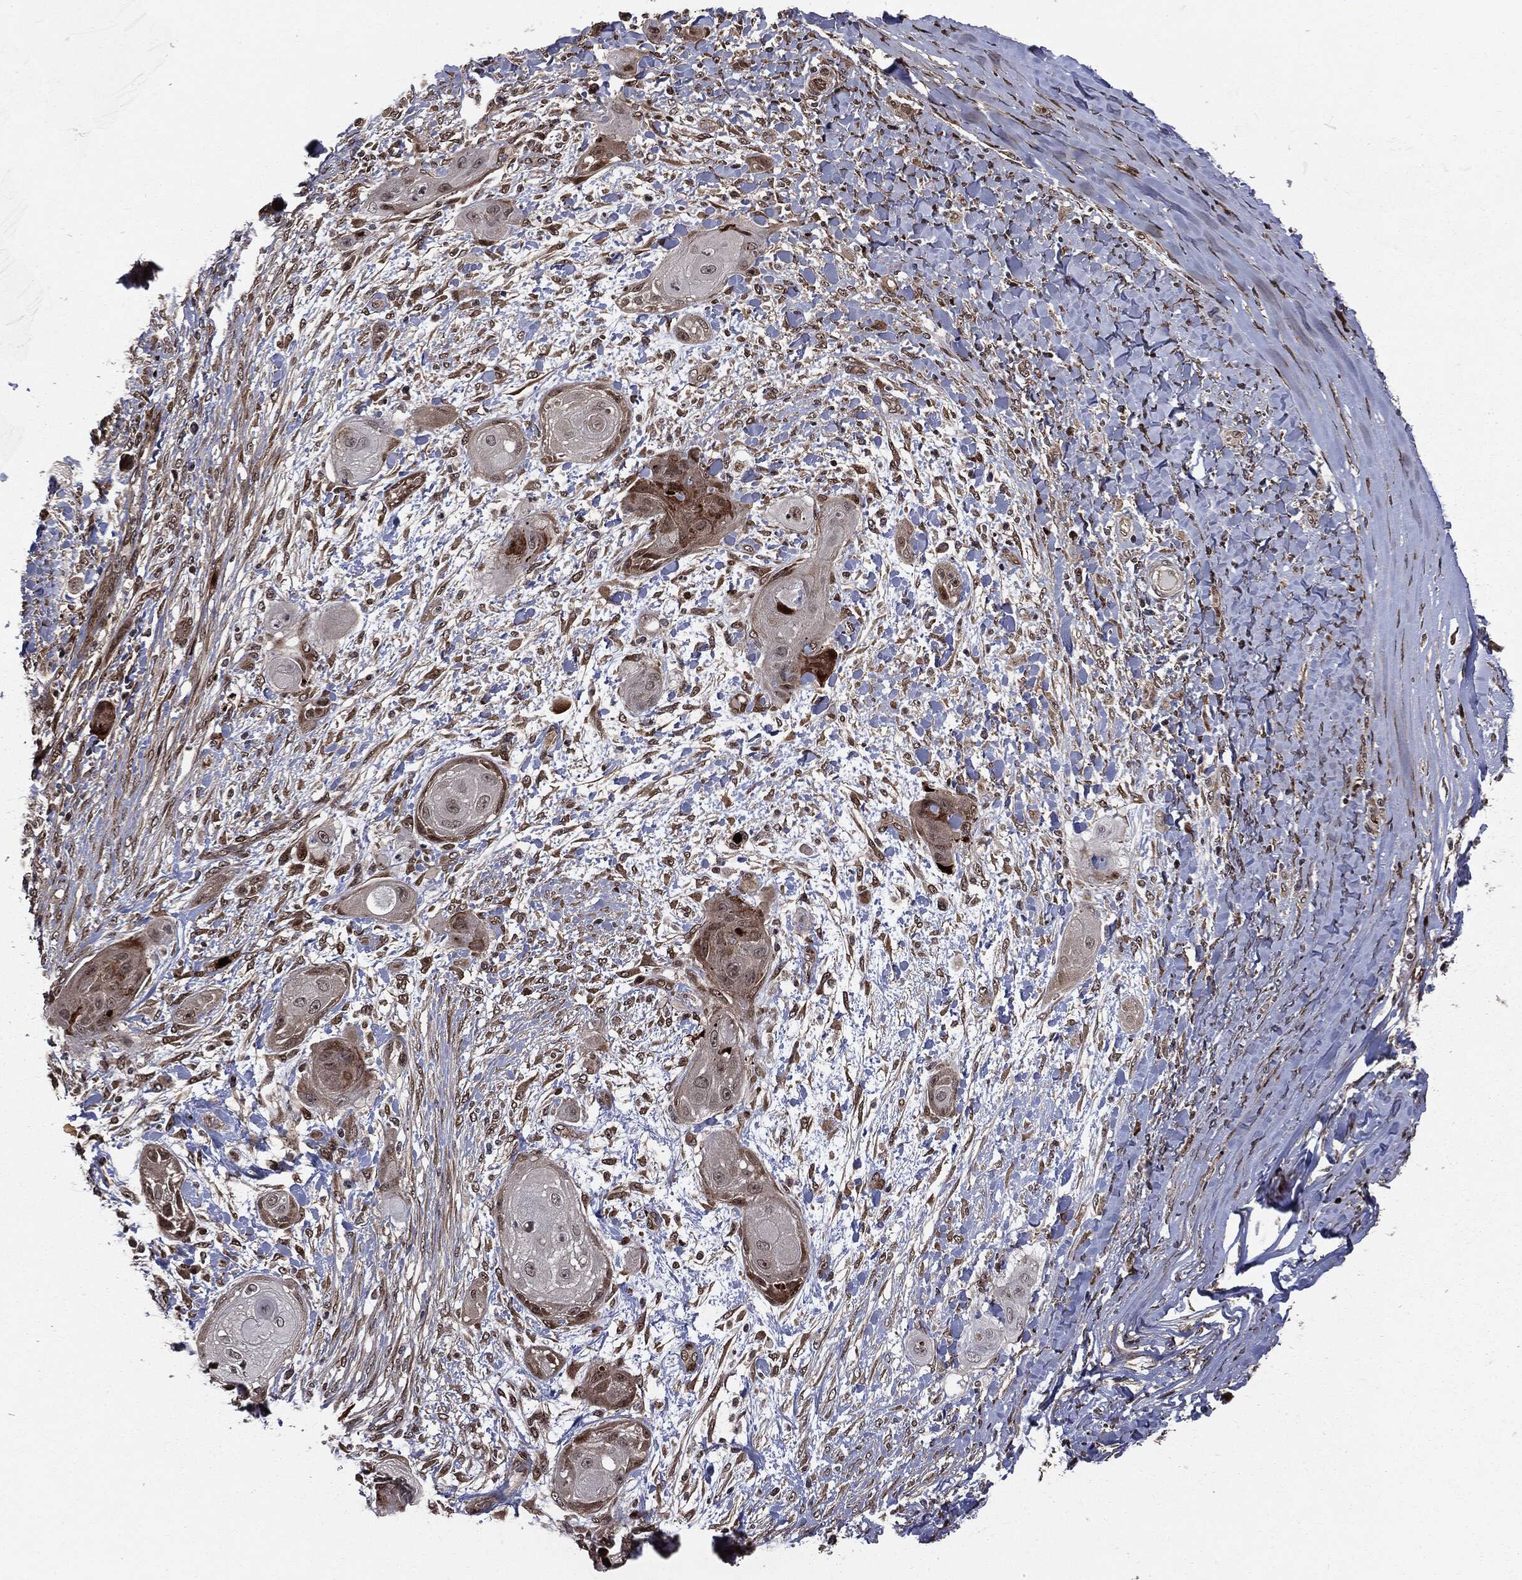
{"staining": {"intensity": "strong", "quantity": "<25%", "location": "nuclear"}, "tissue": "skin cancer", "cell_type": "Tumor cells", "image_type": "cancer", "snomed": [{"axis": "morphology", "description": "Squamous cell carcinoma, NOS"}, {"axis": "topography", "description": "Skin"}], "caption": "A high-resolution image shows immunohistochemistry staining of skin squamous cell carcinoma, which reveals strong nuclear expression in approximately <25% of tumor cells. The staining is performed using DAB (3,3'-diaminobenzidine) brown chromogen to label protein expression. The nuclei are counter-stained blue using hematoxylin.", "gene": "SMAD4", "patient": {"sex": "male", "age": 62}}